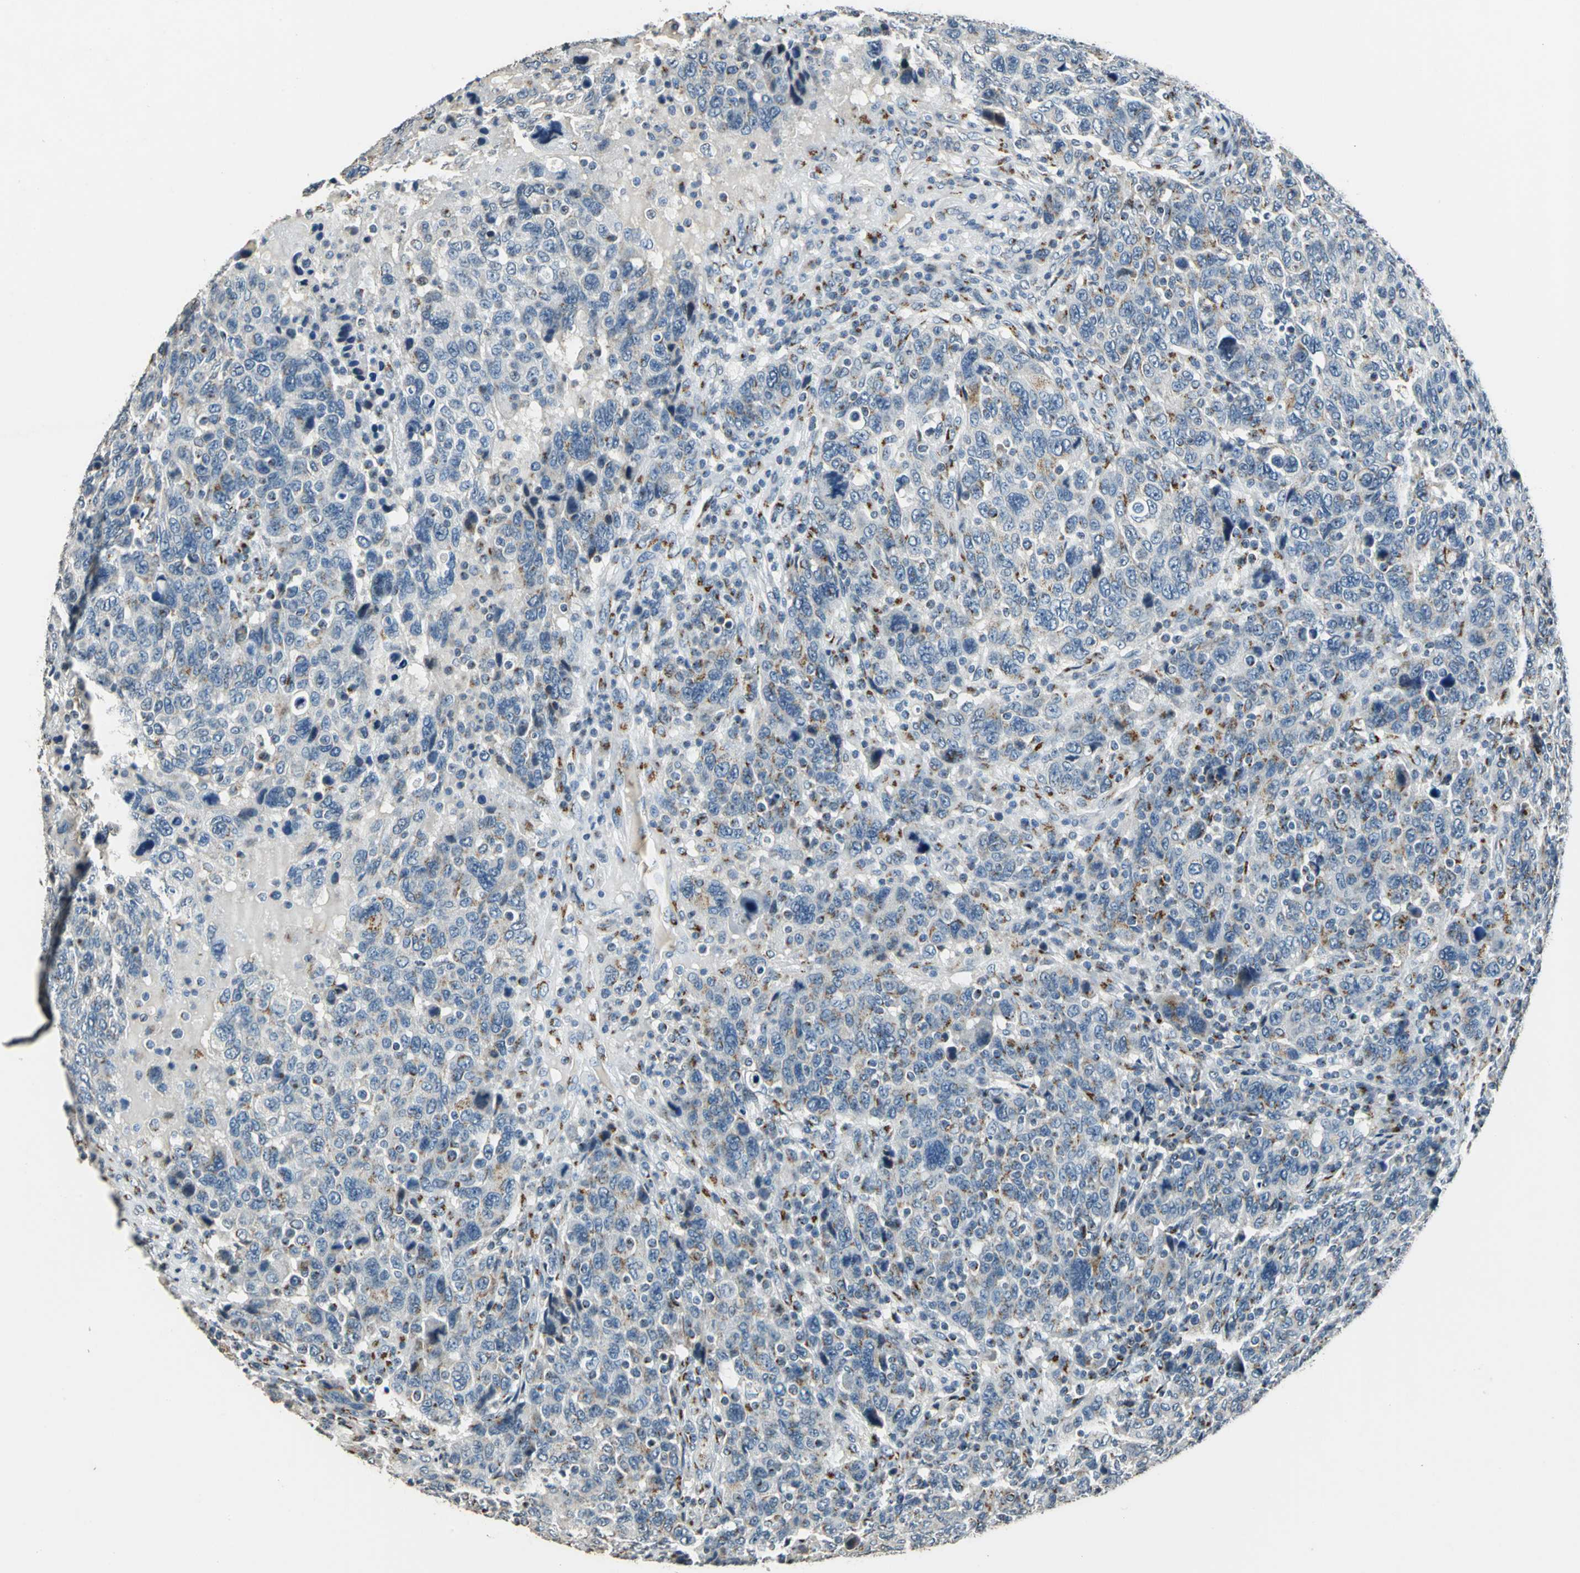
{"staining": {"intensity": "weak", "quantity": "25%-75%", "location": "cytoplasmic/membranous"}, "tissue": "breast cancer", "cell_type": "Tumor cells", "image_type": "cancer", "snomed": [{"axis": "morphology", "description": "Duct carcinoma"}, {"axis": "topography", "description": "Breast"}], "caption": "This histopathology image displays infiltrating ductal carcinoma (breast) stained with immunohistochemistry (IHC) to label a protein in brown. The cytoplasmic/membranous of tumor cells show weak positivity for the protein. Nuclei are counter-stained blue.", "gene": "TMEM115", "patient": {"sex": "female", "age": 37}}